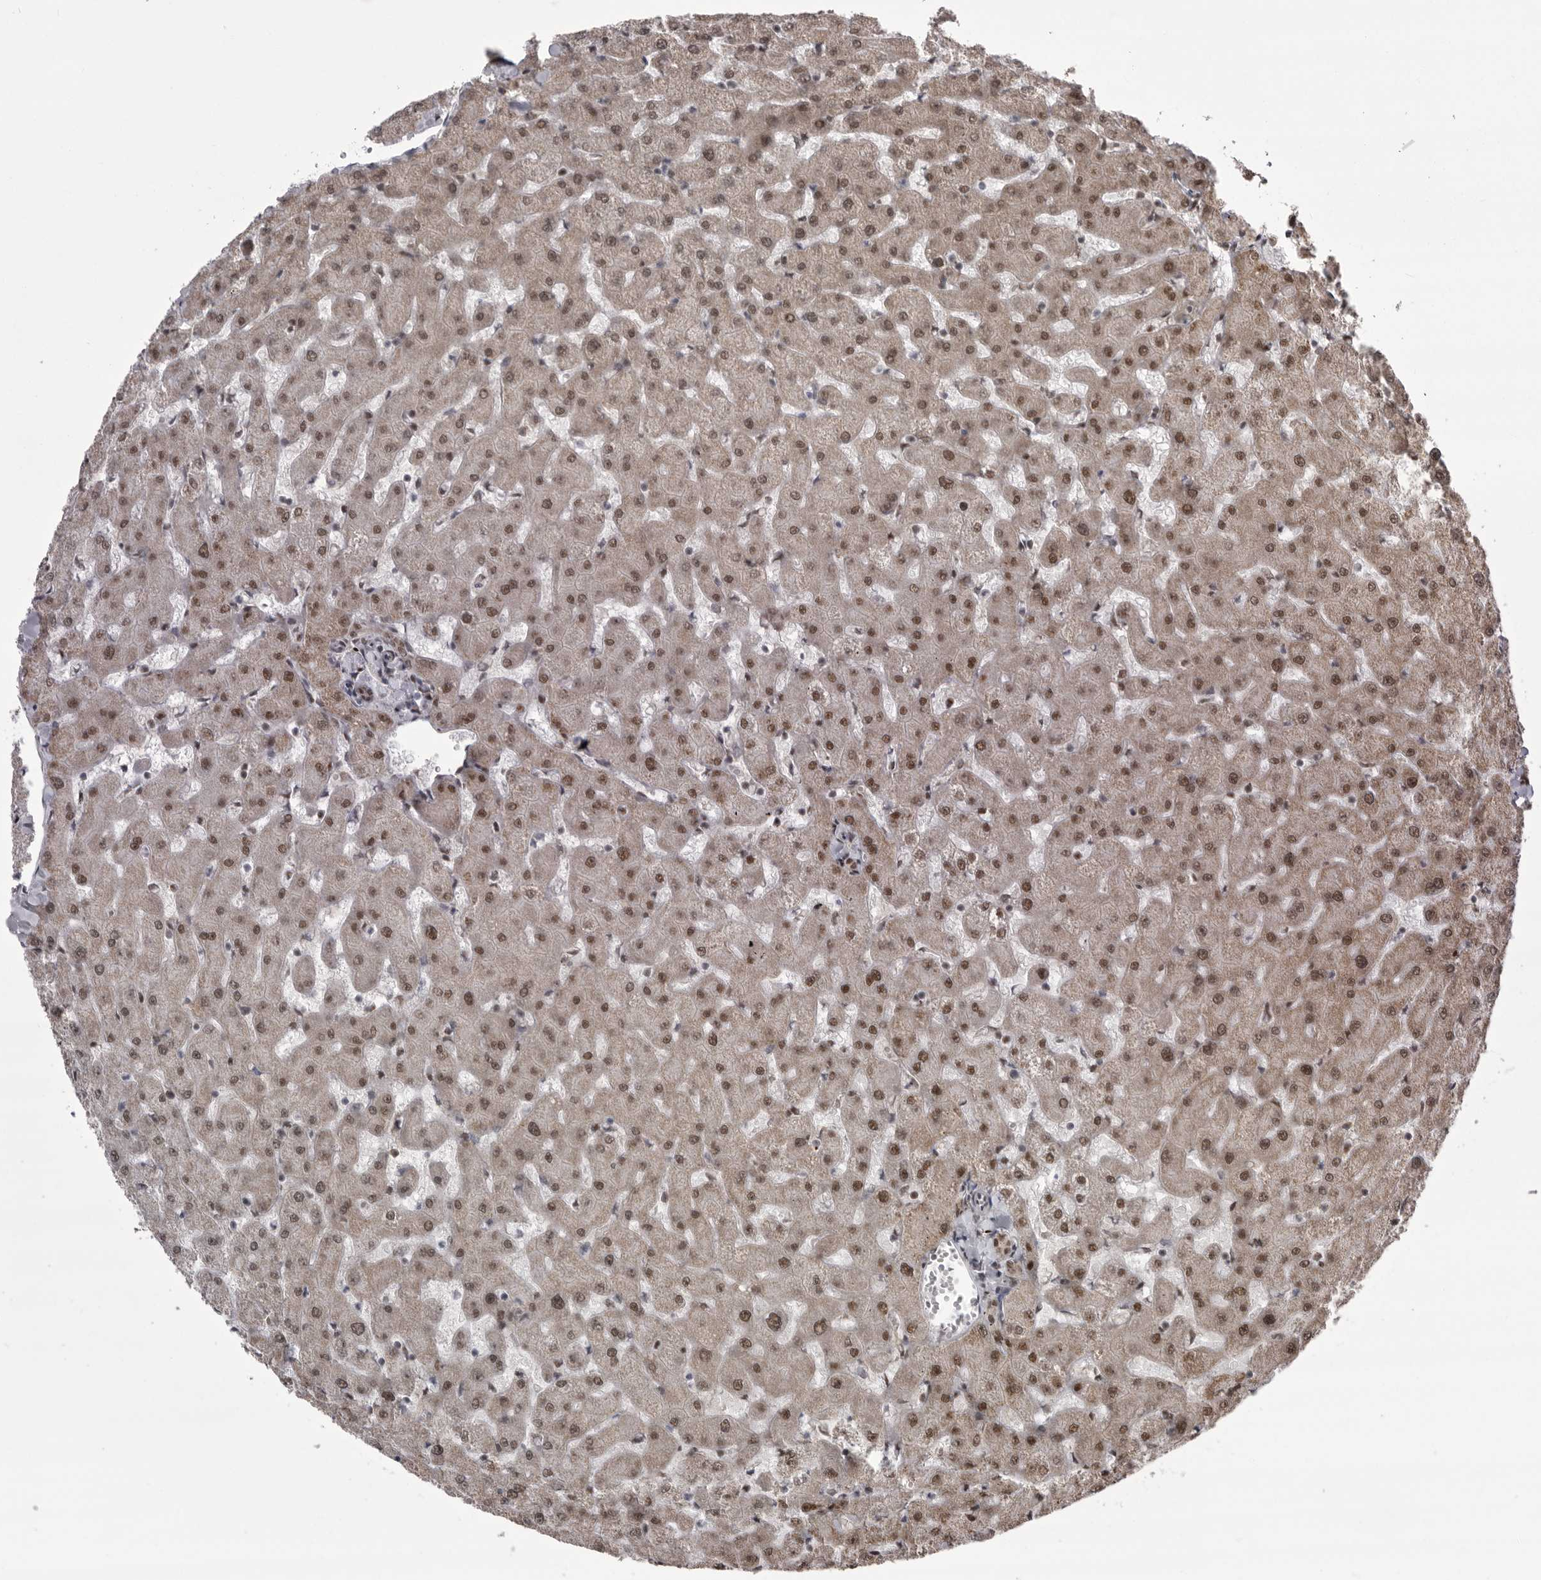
{"staining": {"intensity": "weak", "quantity": ">75%", "location": "nuclear"}, "tissue": "liver", "cell_type": "Cholangiocytes", "image_type": "normal", "snomed": [{"axis": "morphology", "description": "Normal tissue, NOS"}, {"axis": "topography", "description": "Liver"}], "caption": "Normal liver demonstrates weak nuclear positivity in approximately >75% of cholangiocytes.", "gene": "MEPCE", "patient": {"sex": "female", "age": 63}}